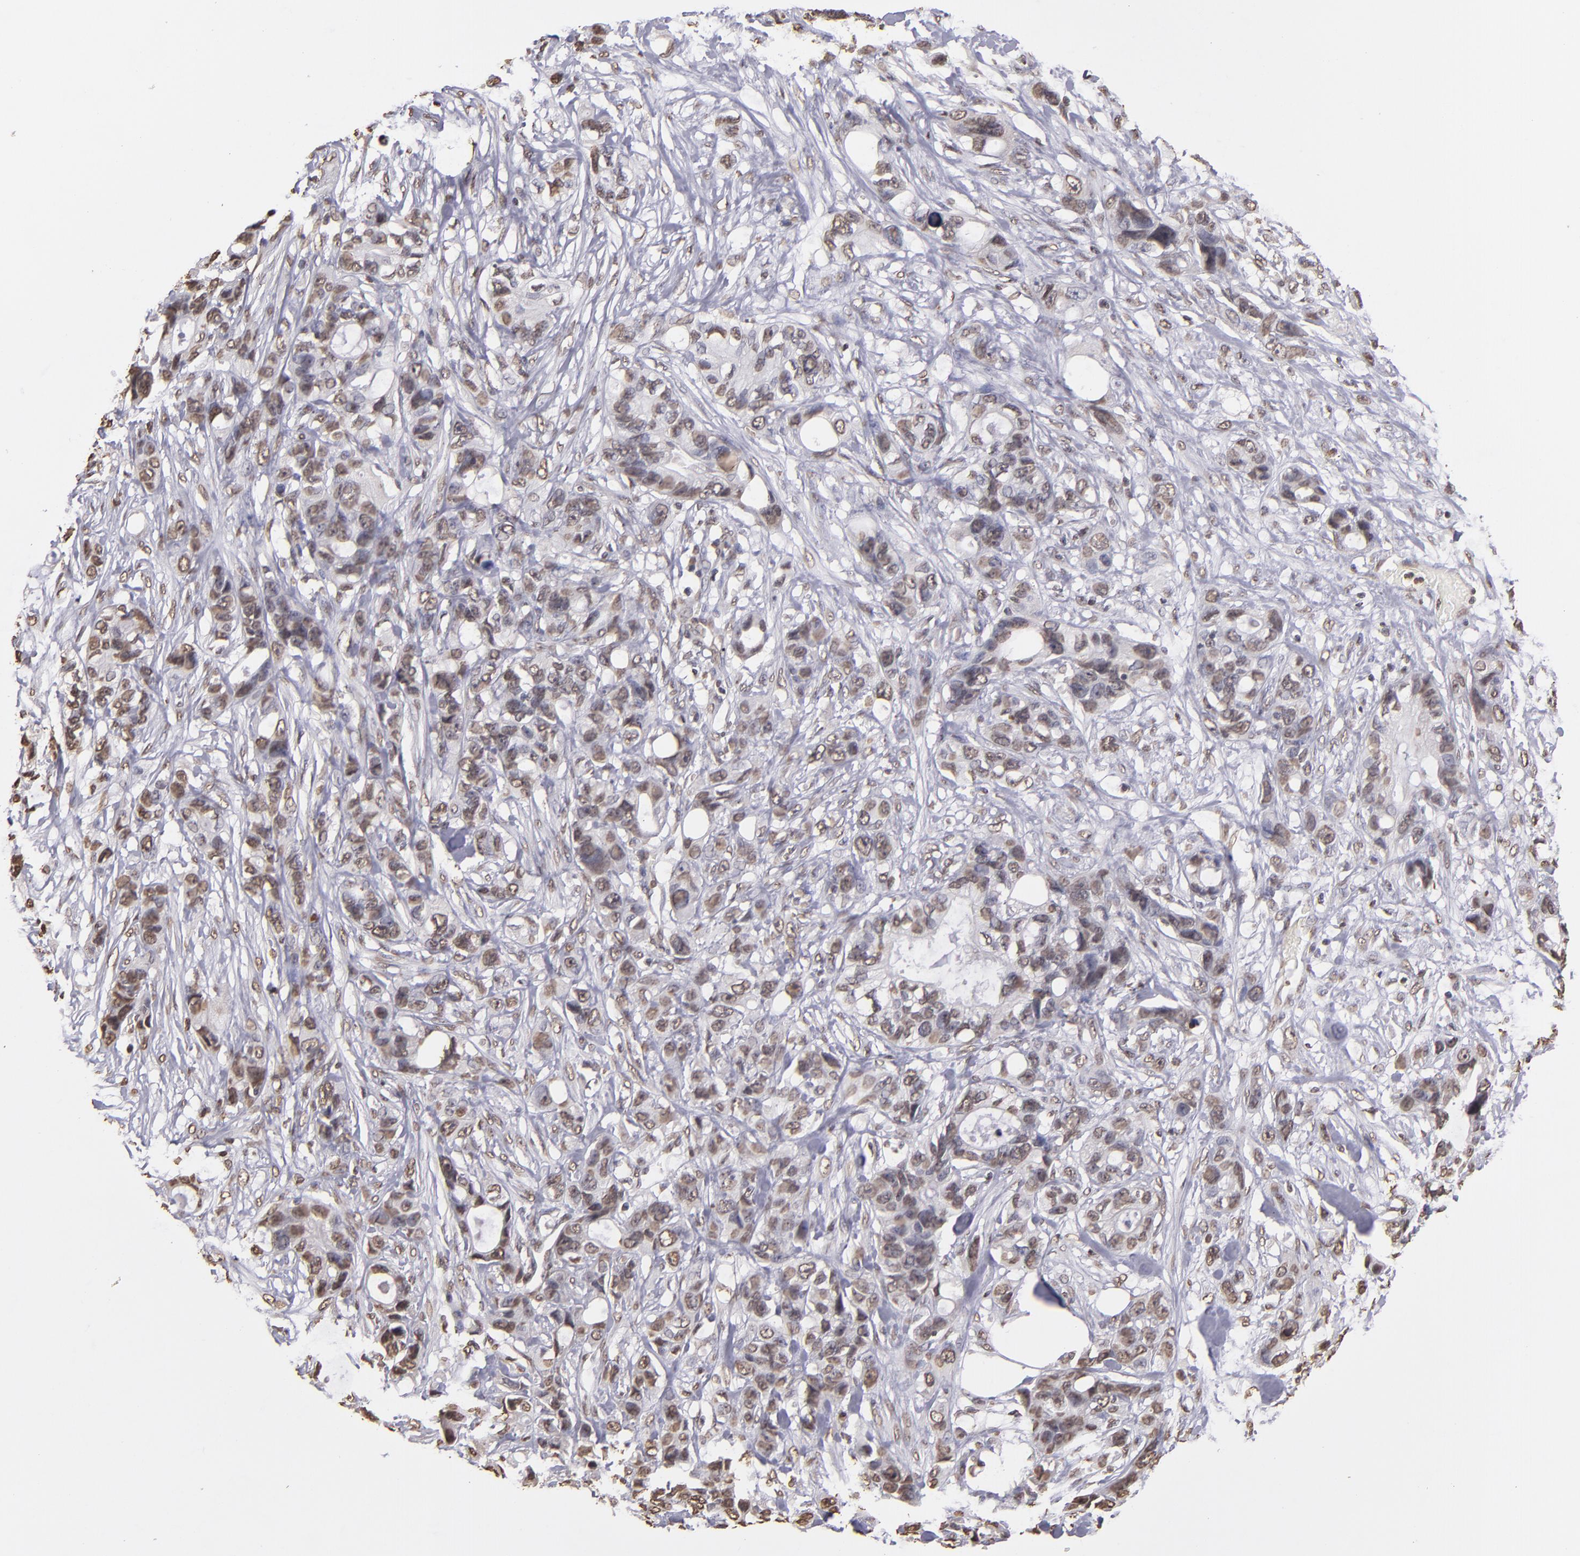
{"staining": {"intensity": "weak", "quantity": "25%-75%", "location": "nuclear"}, "tissue": "stomach cancer", "cell_type": "Tumor cells", "image_type": "cancer", "snomed": [{"axis": "morphology", "description": "Adenocarcinoma, NOS"}, {"axis": "topography", "description": "Stomach, upper"}], "caption": "Approximately 25%-75% of tumor cells in human stomach cancer display weak nuclear protein positivity as visualized by brown immunohistochemical staining.", "gene": "LBX1", "patient": {"sex": "male", "age": 47}}